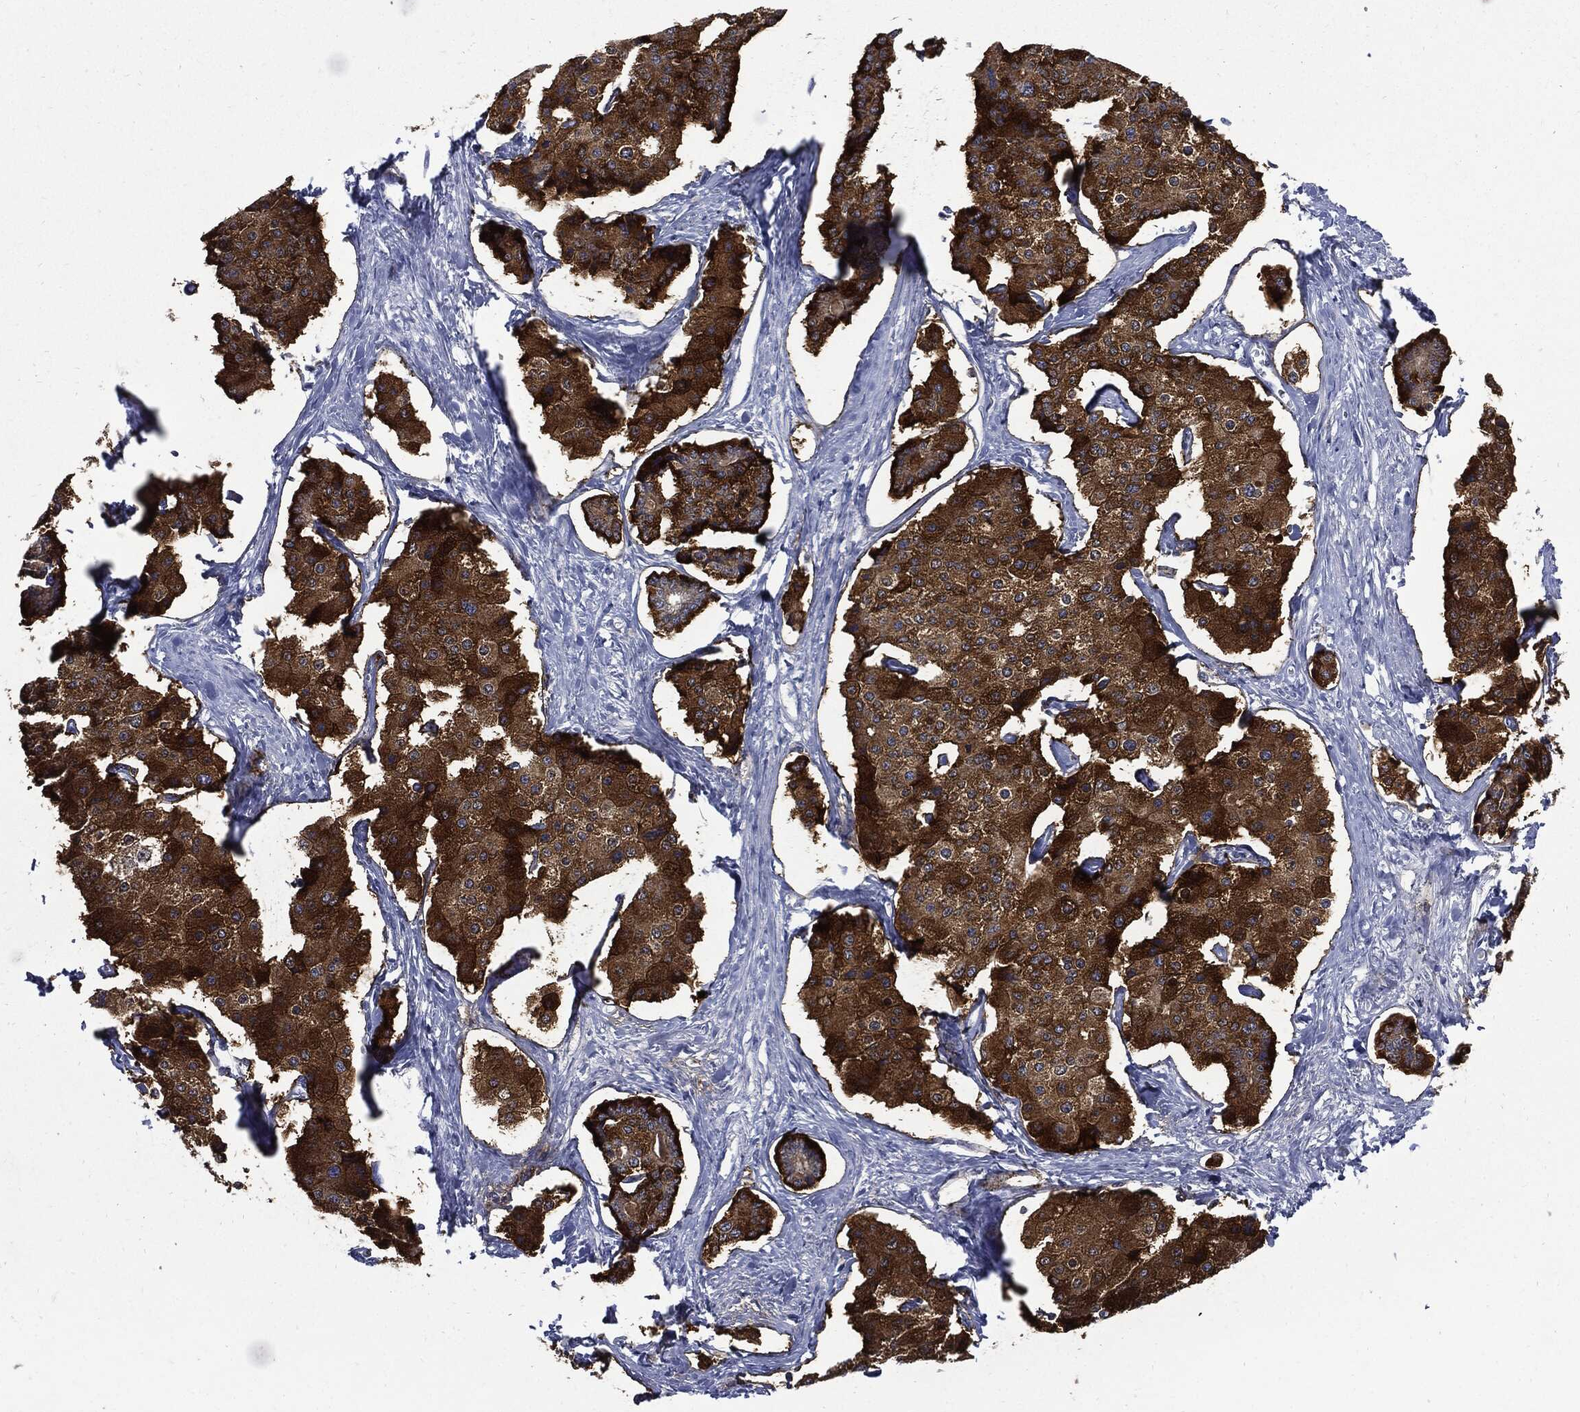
{"staining": {"intensity": "strong", "quantity": ">75%", "location": "cytoplasmic/membranous"}, "tissue": "carcinoid", "cell_type": "Tumor cells", "image_type": "cancer", "snomed": [{"axis": "morphology", "description": "Carcinoid, malignant, NOS"}, {"axis": "topography", "description": "Small intestine"}], "caption": "Carcinoid was stained to show a protein in brown. There is high levels of strong cytoplasmic/membranous staining in approximately >75% of tumor cells. (brown staining indicates protein expression, while blue staining denotes nuclei).", "gene": "CPE", "patient": {"sex": "female", "age": 65}}